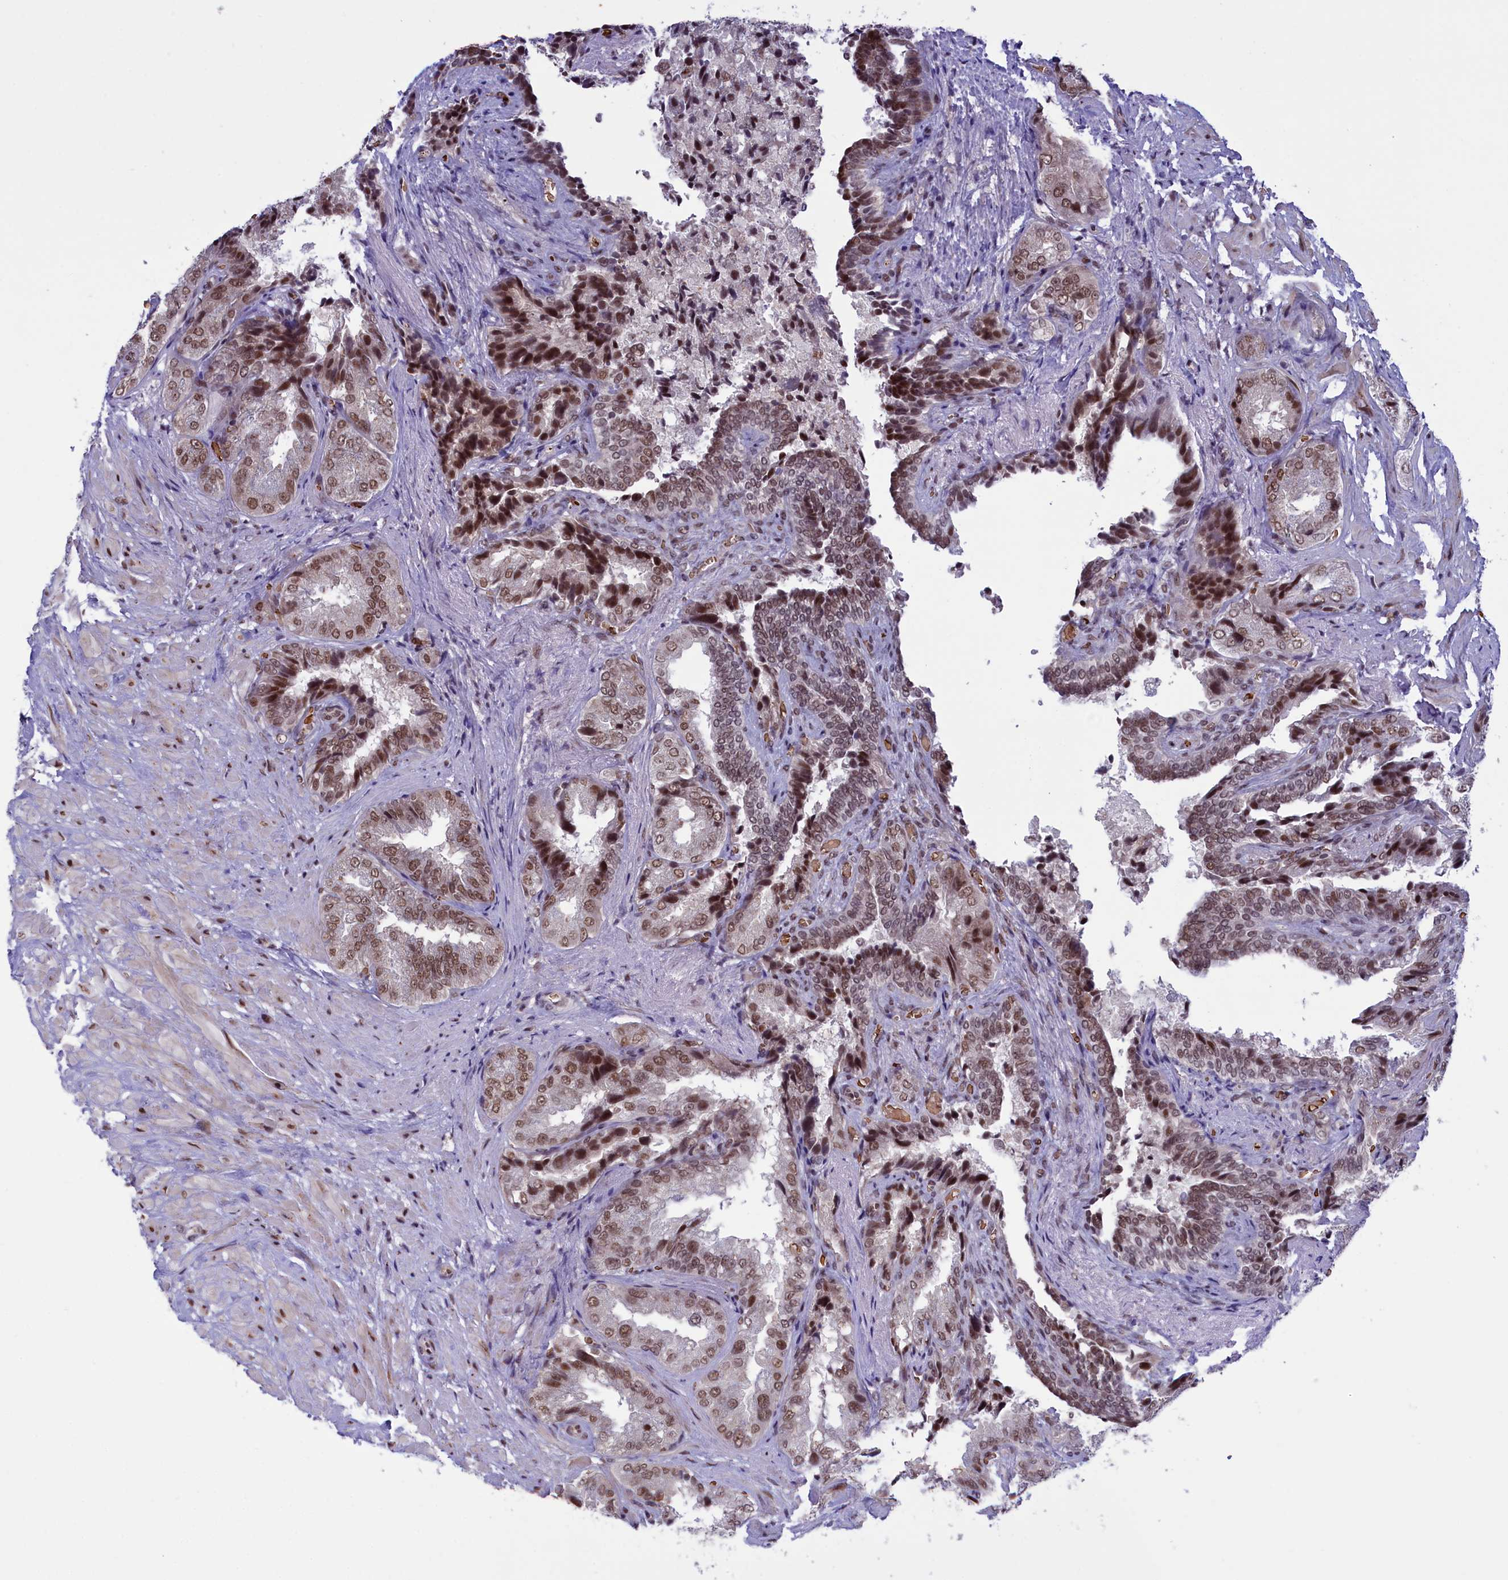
{"staining": {"intensity": "moderate", "quantity": ">75%", "location": "nuclear"}, "tissue": "seminal vesicle", "cell_type": "Glandular cells", "image_type": "normal", "snomed": [{"axis": "morphology", "description": "Normal tissue, NOS"}, {"axis": "topography", "description": "Seminal veicle"}, {"axis": "topography", "description": "Peripheral nerve tissue"}], "caption": "This histopathology image displays IHC staining of normal seminal vesicle, with medium moderate nuclear expression in about >75% of glandular cells.", "gene": "MPHOSPH8", "patient": {"sex": "male", "age": 63}}